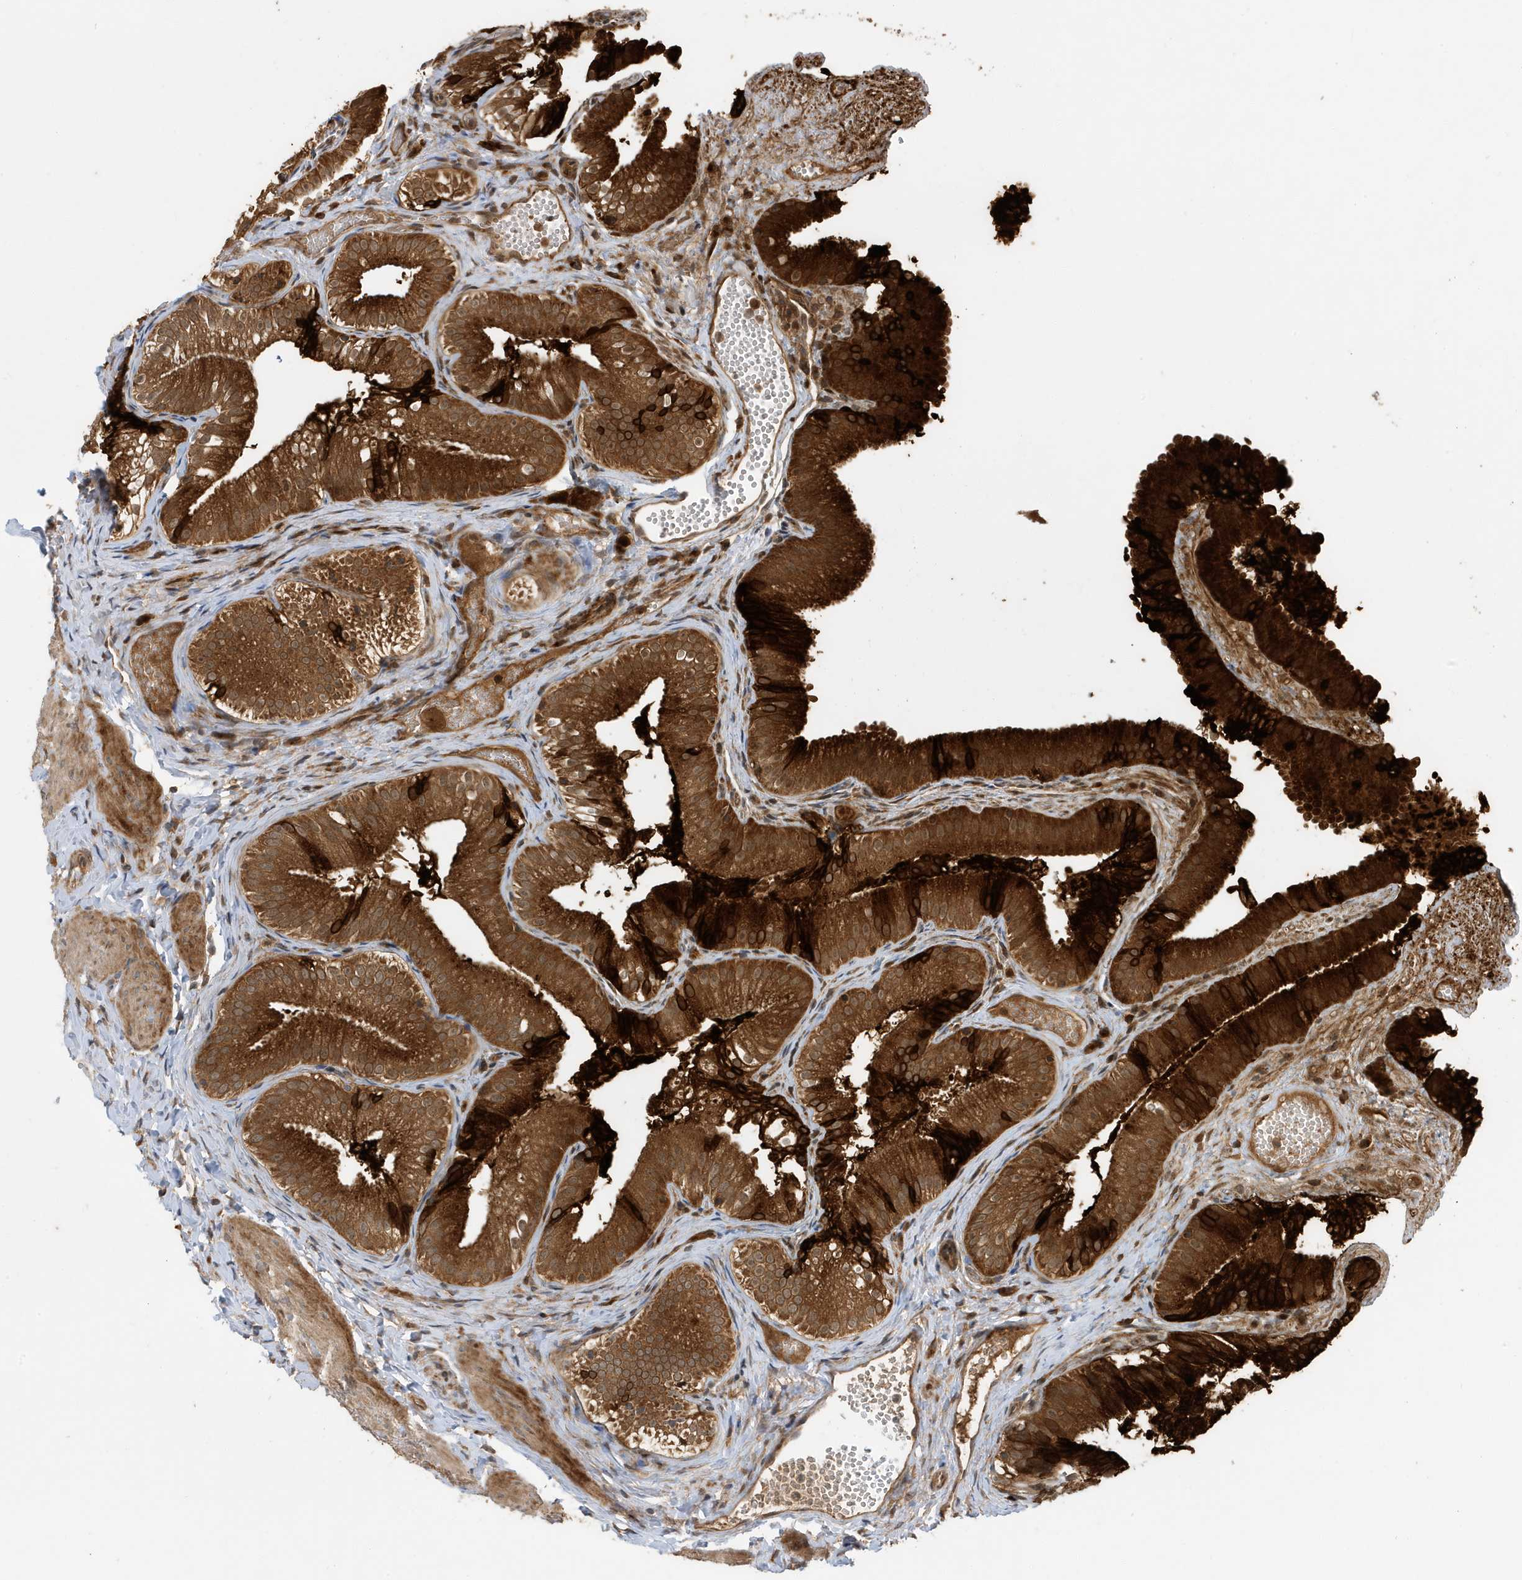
{"staining": {"intensity": "strong", "quantity": ">75%", "location": "cytoplasmic/membranous"}, "tissue": "gallbladder", "cell_type": "Glandular cells", "image_type": "normal", "snomed": [{"axis": "morphology", "description": "Normal tissue, NOS"}, {"axis": "topography", "description": "Gallbladder"}], "caption": "A high amount of strong cytoplasmic/membranous positivity is seen in about >75% of glandular cells in unremarkable gallbladder.", "gene": "LAPTM4A", "patient": {"sex": "female", "age": 30}}